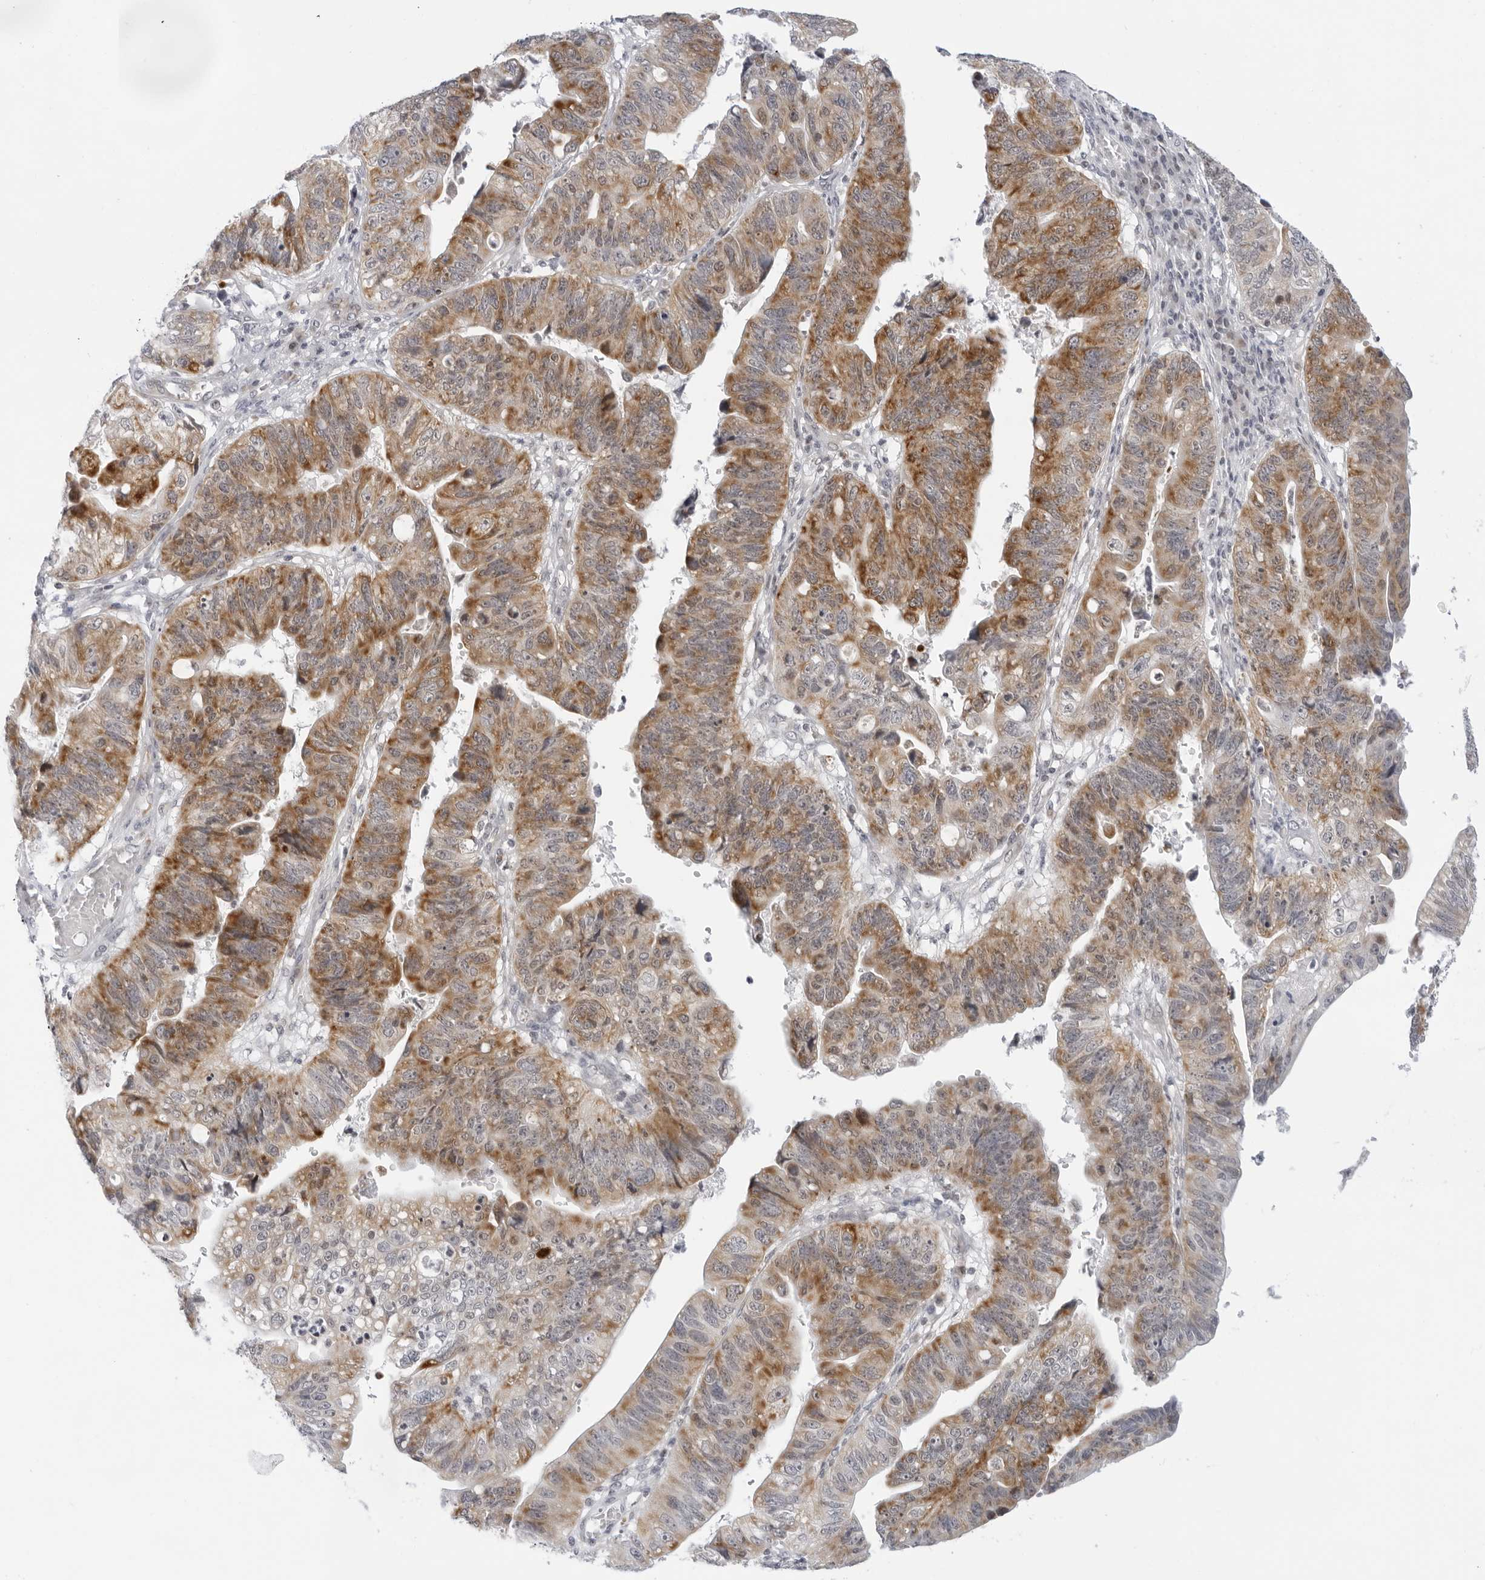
{"staining": {"intensity": "moderate", "quantity": ">75%", "location": "cytoplasmic/membranous"}, "tissue": "stomach cancer", "cell_type": "Tumor cells", "image_type": "cancer", "snomed": [{"axis": "morphology", "description": "Adenocarcinoma, NOS"}, {"axis": "topography", "description": "Stomach"}], "caption": "This image exhibits immunohistochemistry (IHC) staining of stomach cancer (adenocarcinoma), with medium moderate cytoplasmic/membranous positivity in approximately >75% of tumor cells.", "gene": "CIART", "patient": {"sex": "male", "age": 59}}